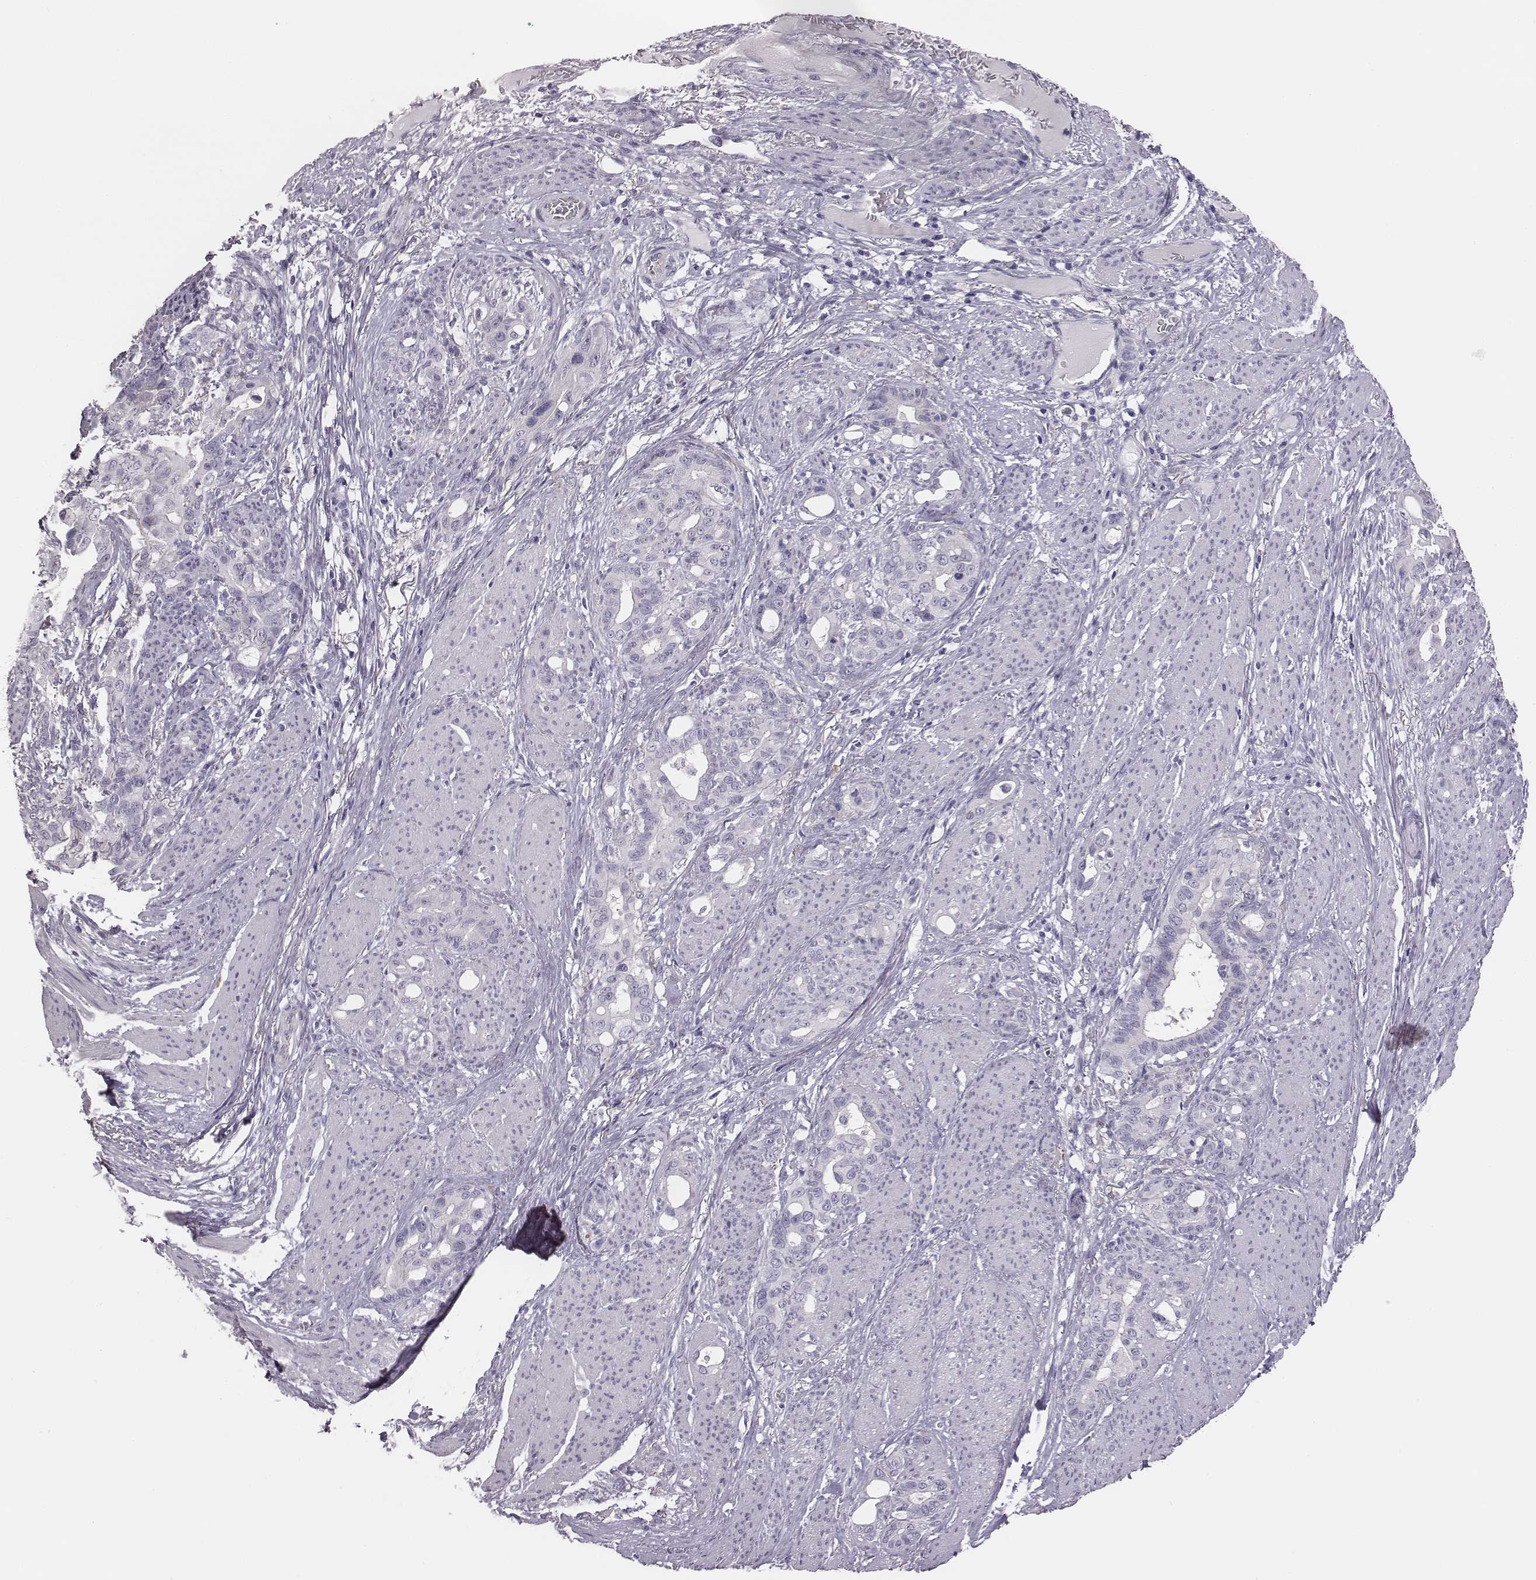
{"staining": {"intensity": "negative", "quantity": "none", "location": "none"}, "tissue": "stomach cancer", "cell_type": "Tumor cells", "image_type": "cancer", "snomed": [{"axis": "morphology", "description": "Normal tissue, NOS"}, {"axis": "morphology", "description": "Adenocarcinoma, NOS"}, {"axis": "topography", "description": "Esophagus"}, {"axis": "topography", "description": "Stomach, upper"}], "caption": "A high-resolution photomicrograph shows IHC staining of stomach cancer (adenocarcinoma), which exhibits no significant expression in tumor cells.", "gene": "GUCA1A", "patient": {"sex": "male", "age": 62}}